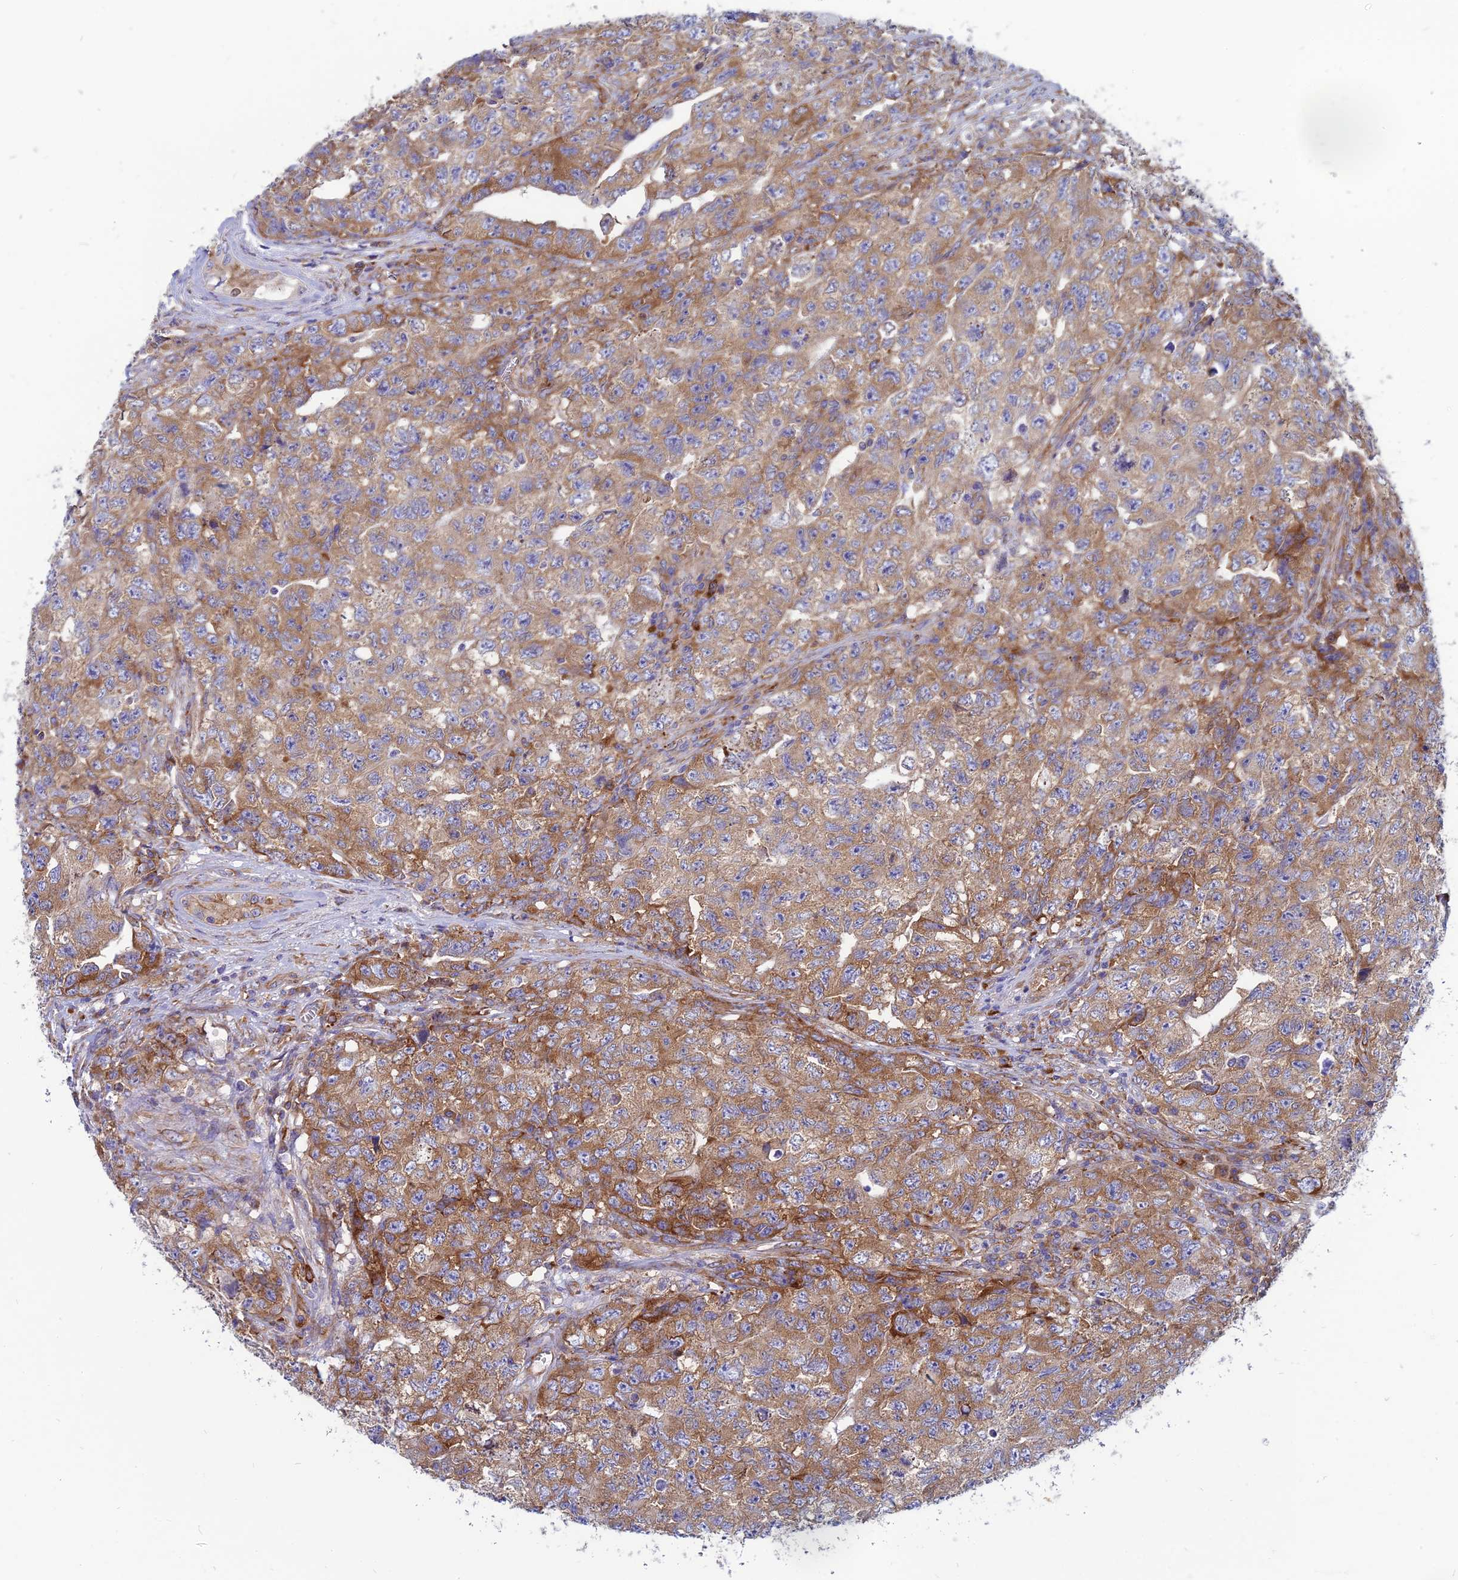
{"staining": {"intensity": "moderate", "quantity": ">75%", "location": "cytoplasmic/membranous"}, "tissue": "testis cancer", "cell_type": "Tumor cells", "image_type": "cancer", "snomed": [{"axis": "morphology", "description": "Carcinoma, Embryonal, NOS"}, {"axis": "topography", "description": "Testis"}], "caption": "Immunohistochemistry image of human testis embryonal carcinoma stained for a protein (brown), which demonstrates medium levels of moderate cytoplasmic/membranous expression in approximately >75% of tumor cells.", "gene": "TXLNA", "patient": {"sex": "male", "age": 31}}